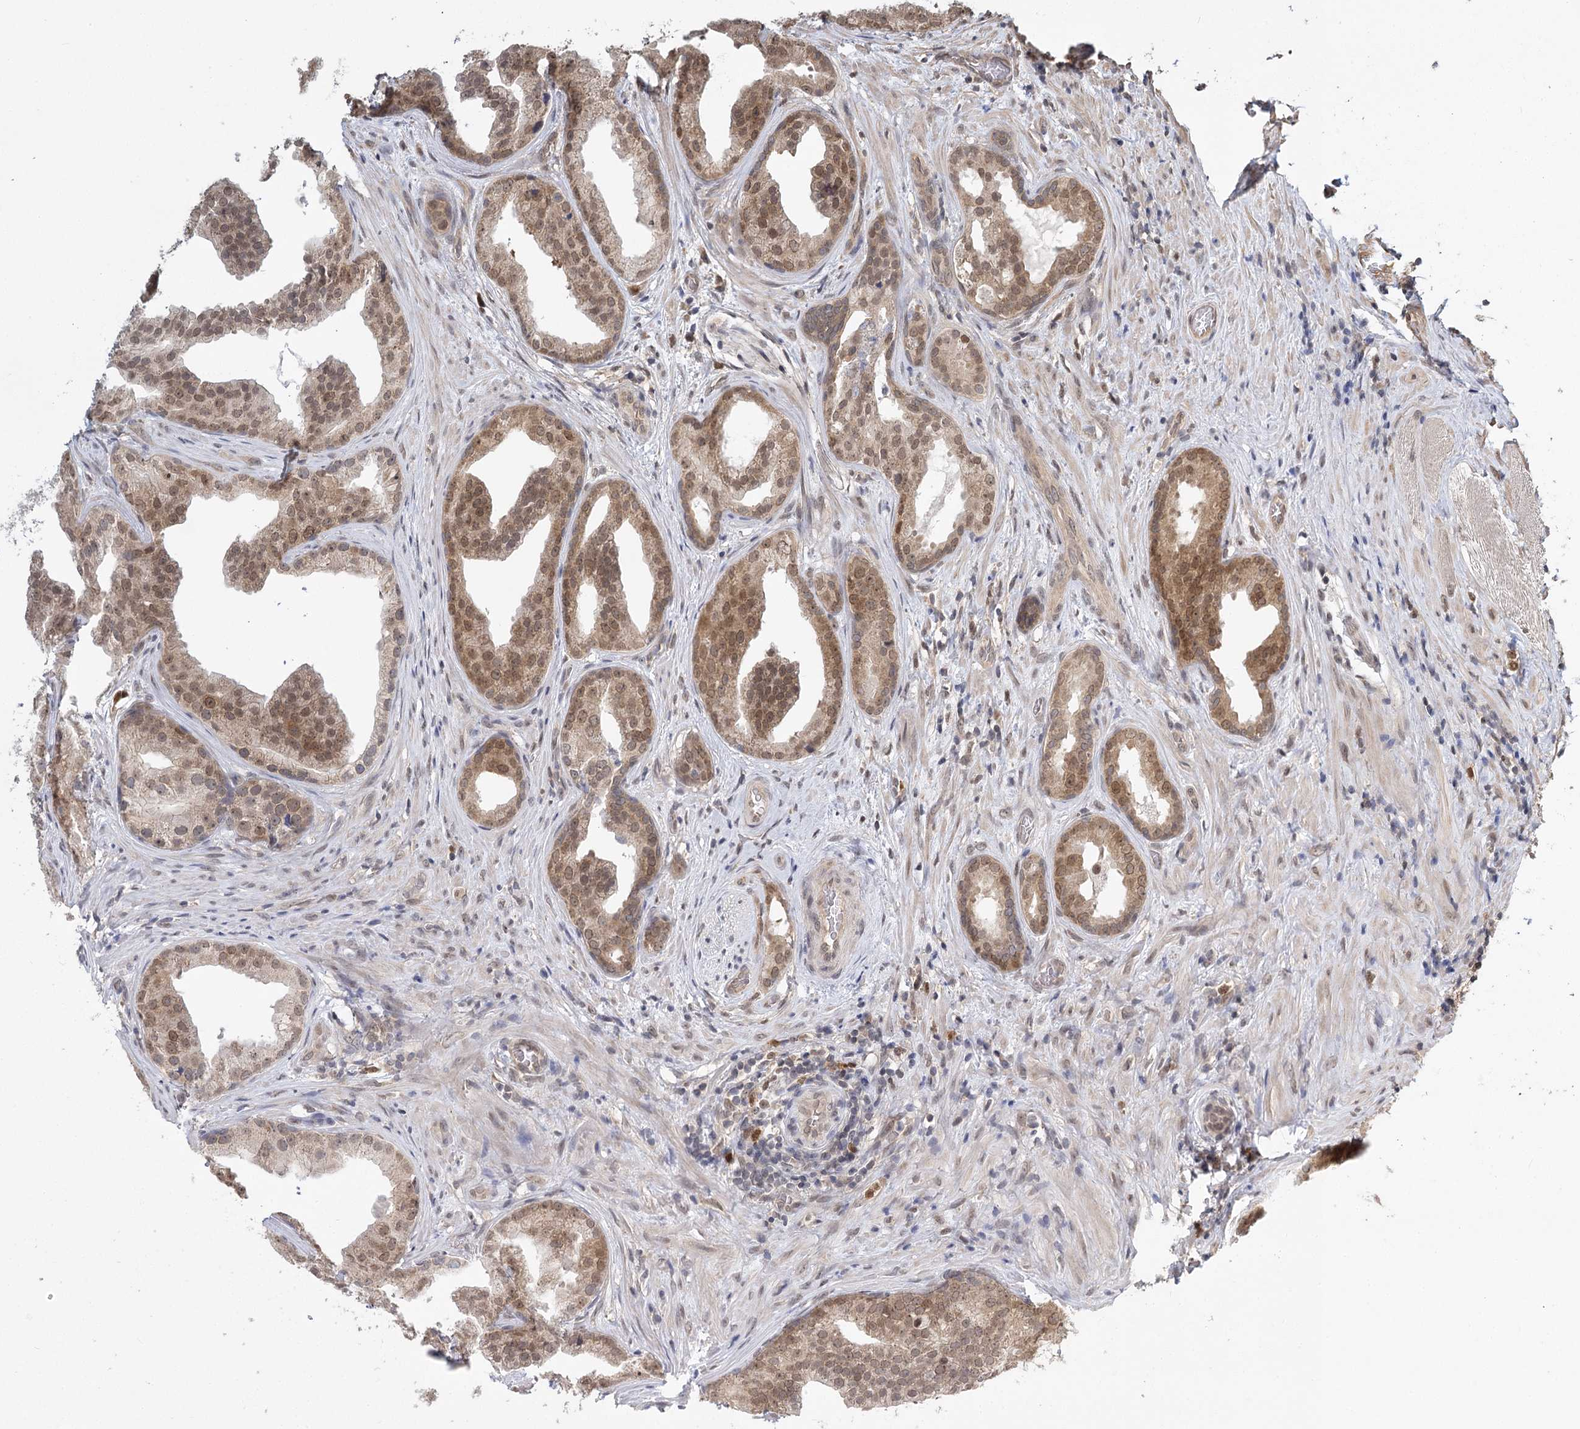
{"staining": {"intensity": "weak", "quantity": ">75%", "location": "cytoplasmic/membranous,nuclear"}, "tissue": "prostate cancer", "cell_type": "Tumor cells", "image_type": "cancer", "snomed": [{"axis": "morphology", "description": "Adenocarcinoma, Low grade"}, {"axis": "topography", "description": "Prostate"}], "caption": "Brown immunohistochemical staining in low-grade adenocarcinoma (prostate) displays weak cytoplasmic/membranous and nuclear positivity in about >75% of tumor cells. The protein of interest is stained brown, and the nuclei are stained in blue (DAB (3,3'-diaminobenzidine) IHC with brightfield microscopy, high magnification).", "gene": "NOPCHAP1", "patient": {"sex": "male", "age": 71}}